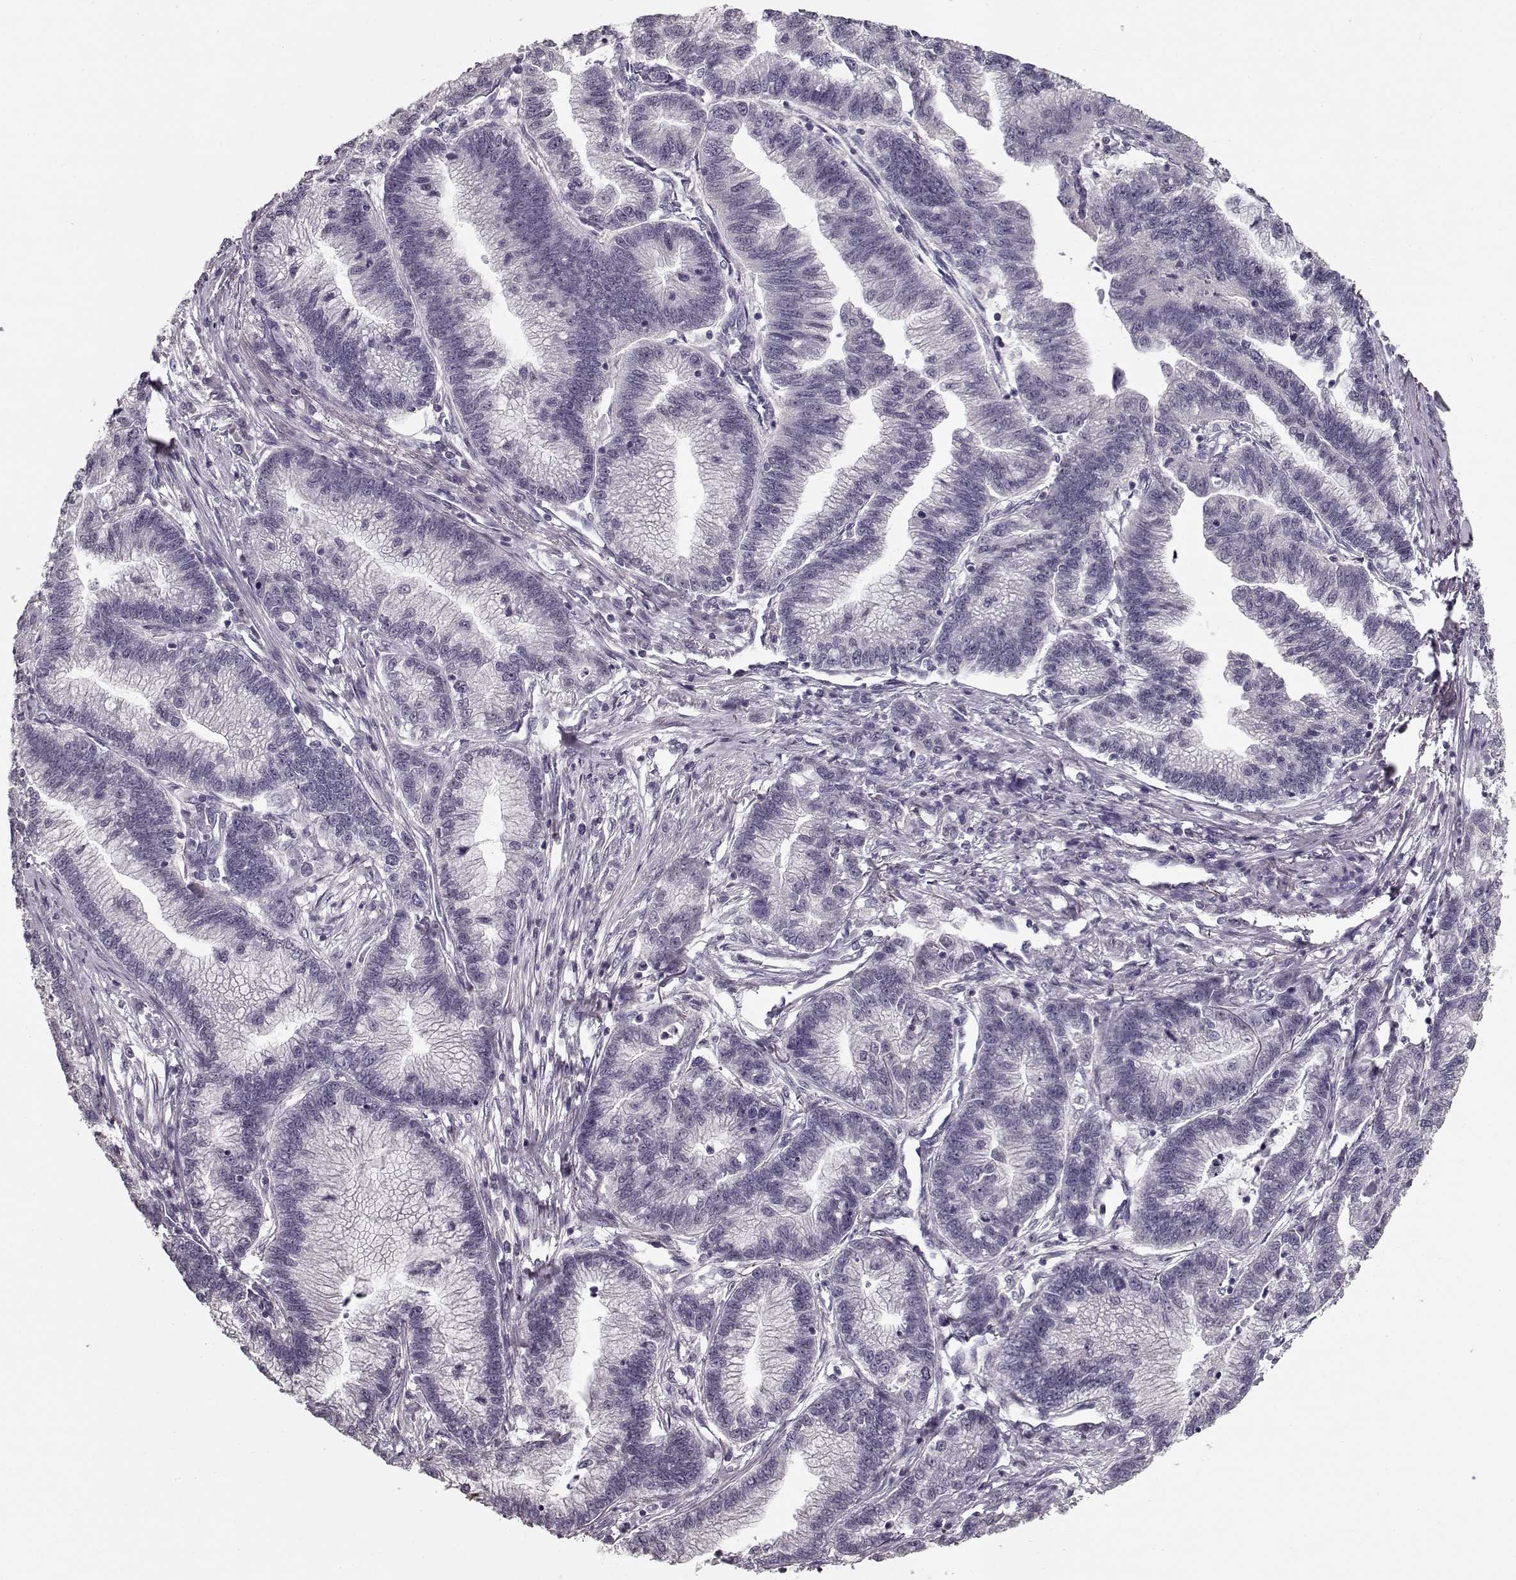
{"staining": {"intensity": "negative", "quantity": "none", "location": "none"}, "tissue": "stomach cancer", "cell_type": "Tumor cells", "image_type": "cancer", "snomed": [{"axis": "morphology", "description": "Adenocarcinoma, NOS"}, {"axis": "topography", "description": "Stomach"}], "caption": "A high-resolution photomicrograph shows immunohistochemistry staining of stomach adenocarcinoma, which demonstrates no significant positivity in tumor cells.", "gene": "RP1L1", "patient": {"sex": "male", "age": 83}}